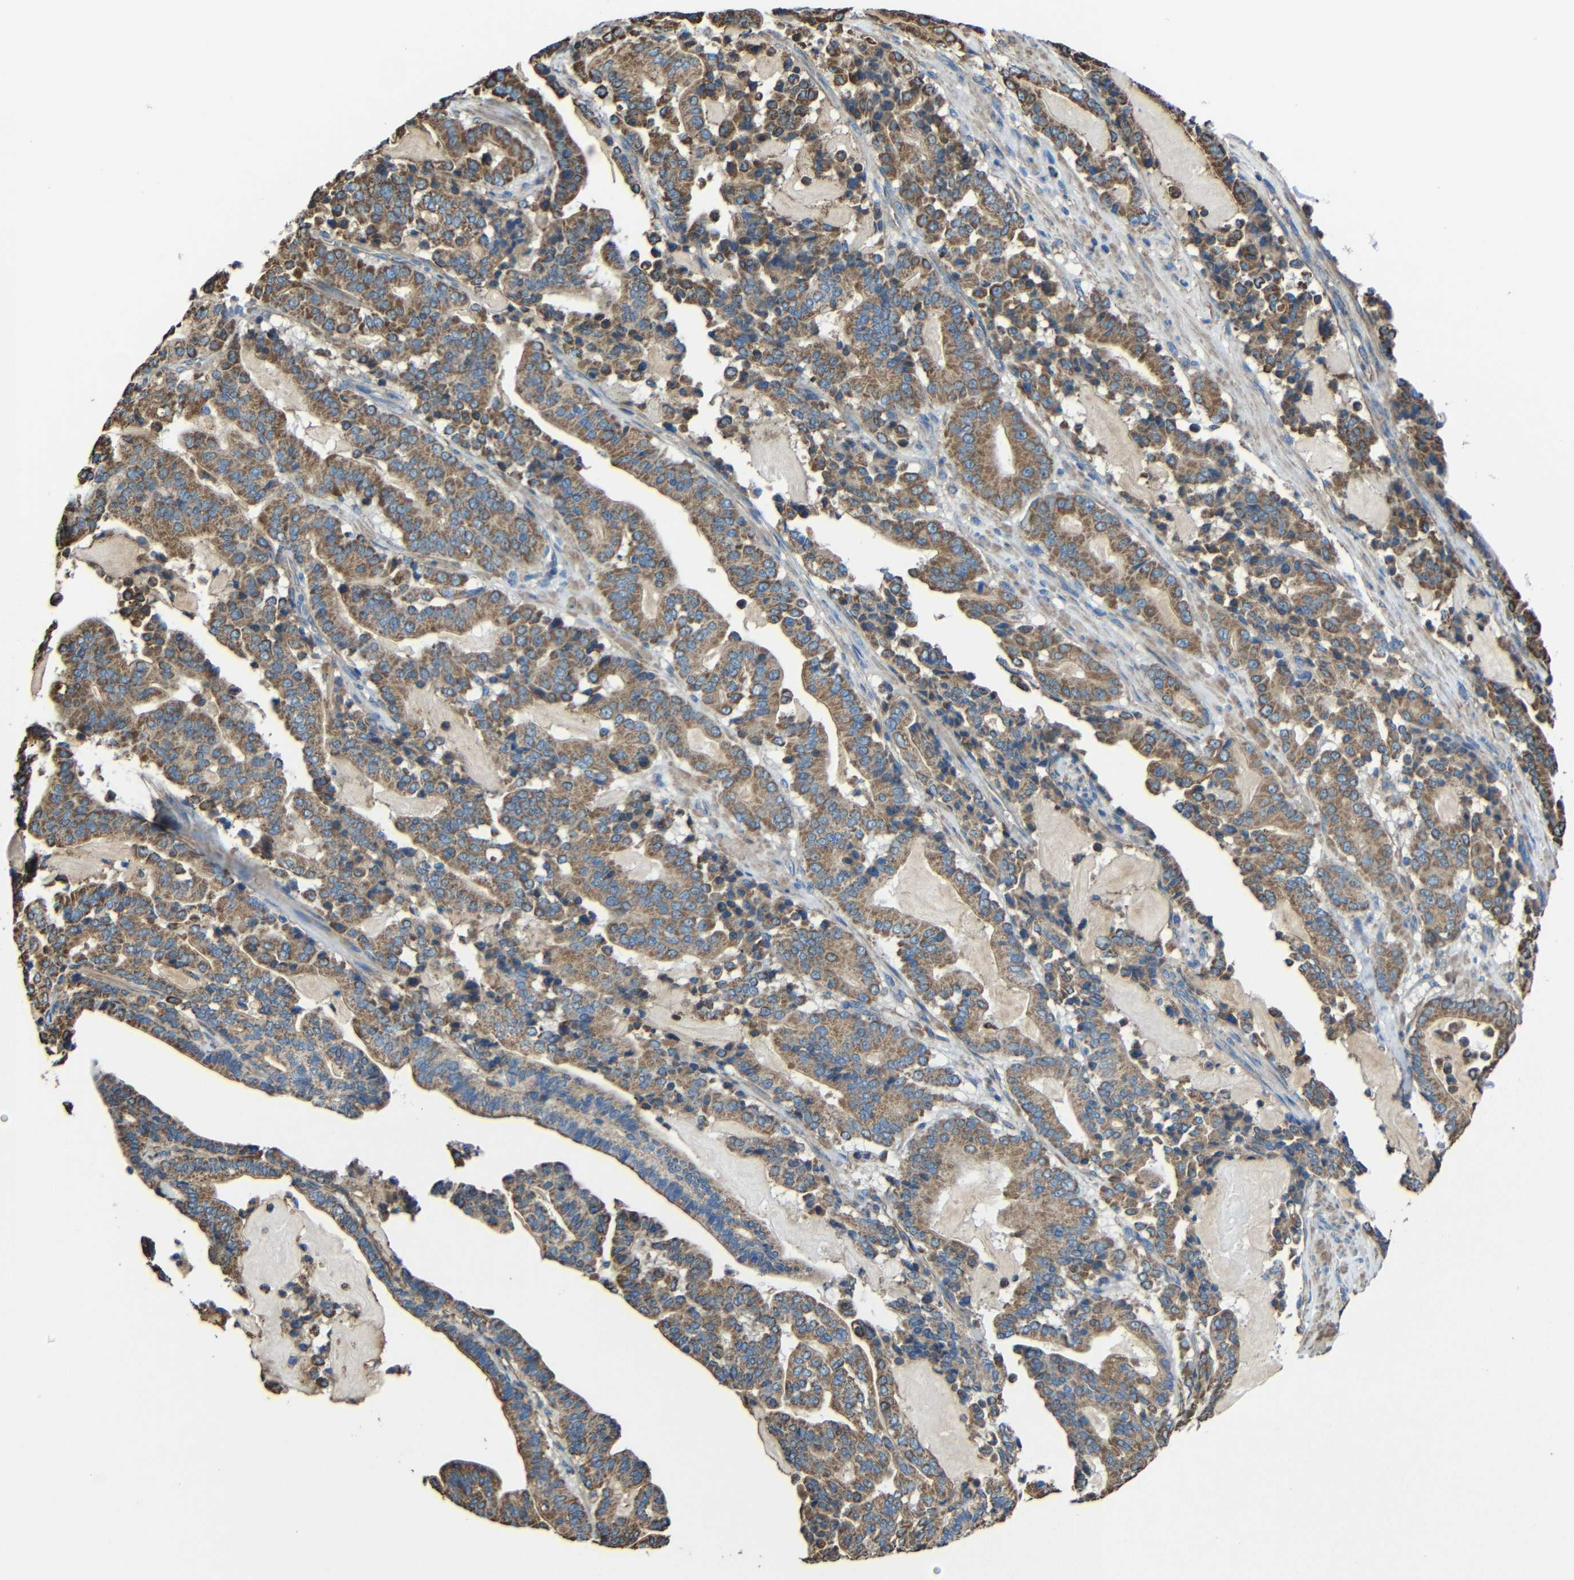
{"staining": {"intensity": "moderate", "quantity": ">75%", "location": "cytoplasmic/membranous"}, "tissue": "pancreatic cancer", "cell_type": "Tumor cells", "image_type": "cancer", "snomed": [{"axis": "morphology", "description": "Adenocarcinoma, NOS"}, {"axis": "topography", "description": "Pancreas"}], "caption": "The histopathology image demonstrates staining of adenocarcinoma (pancreatic), revealing moderate cytoplasmic/membranous protein positivity (brown color) within tumor cells. (brown staining indicates protein expression, while blue staining denotes nuclei).", "gene": "INTS6L", "patient": {"sex": "male", "age": 63}}